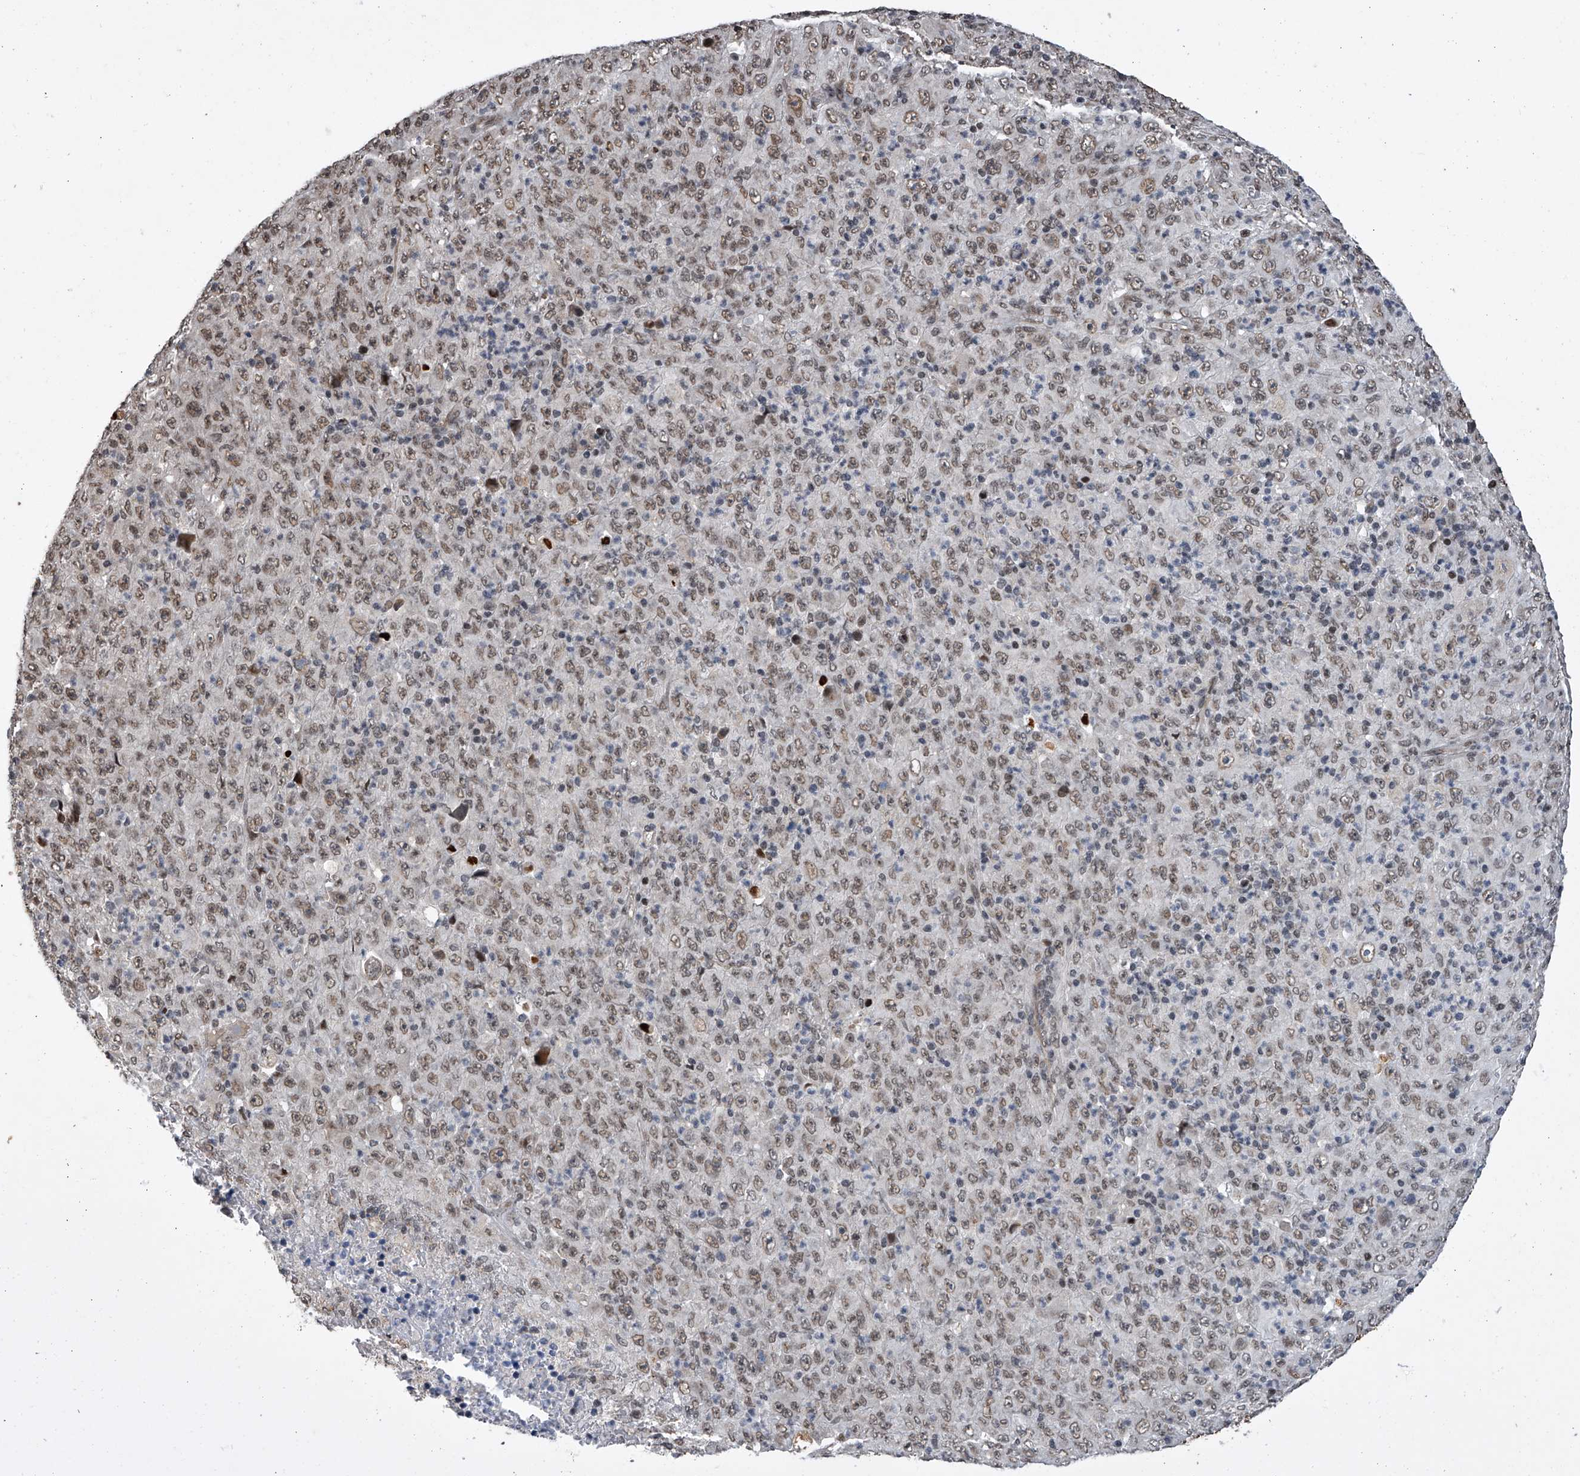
{"staining": {"intensity": "weak", "quantity": "25%-75%", "location": "nuclear"}, "tissue": "melanoma", "cell_type": "Tumor cells", "image_type": "cancer", "snomed": [{"axis": "morphology", "description": "Malignant melanoma, Metastatic site"}, {"axis": "topography", "description": "Skin"}], "caption": "High-magnification brightfield microscopy of melanoma stained with DAB (brown) and counterstained with hematoxylin (blue). tumor cells exhibit weak nuclear staining is present in approximately25%-75% of cells.", "gene": "ZNF426", "patient": {"sex": "female", "age": 56}}